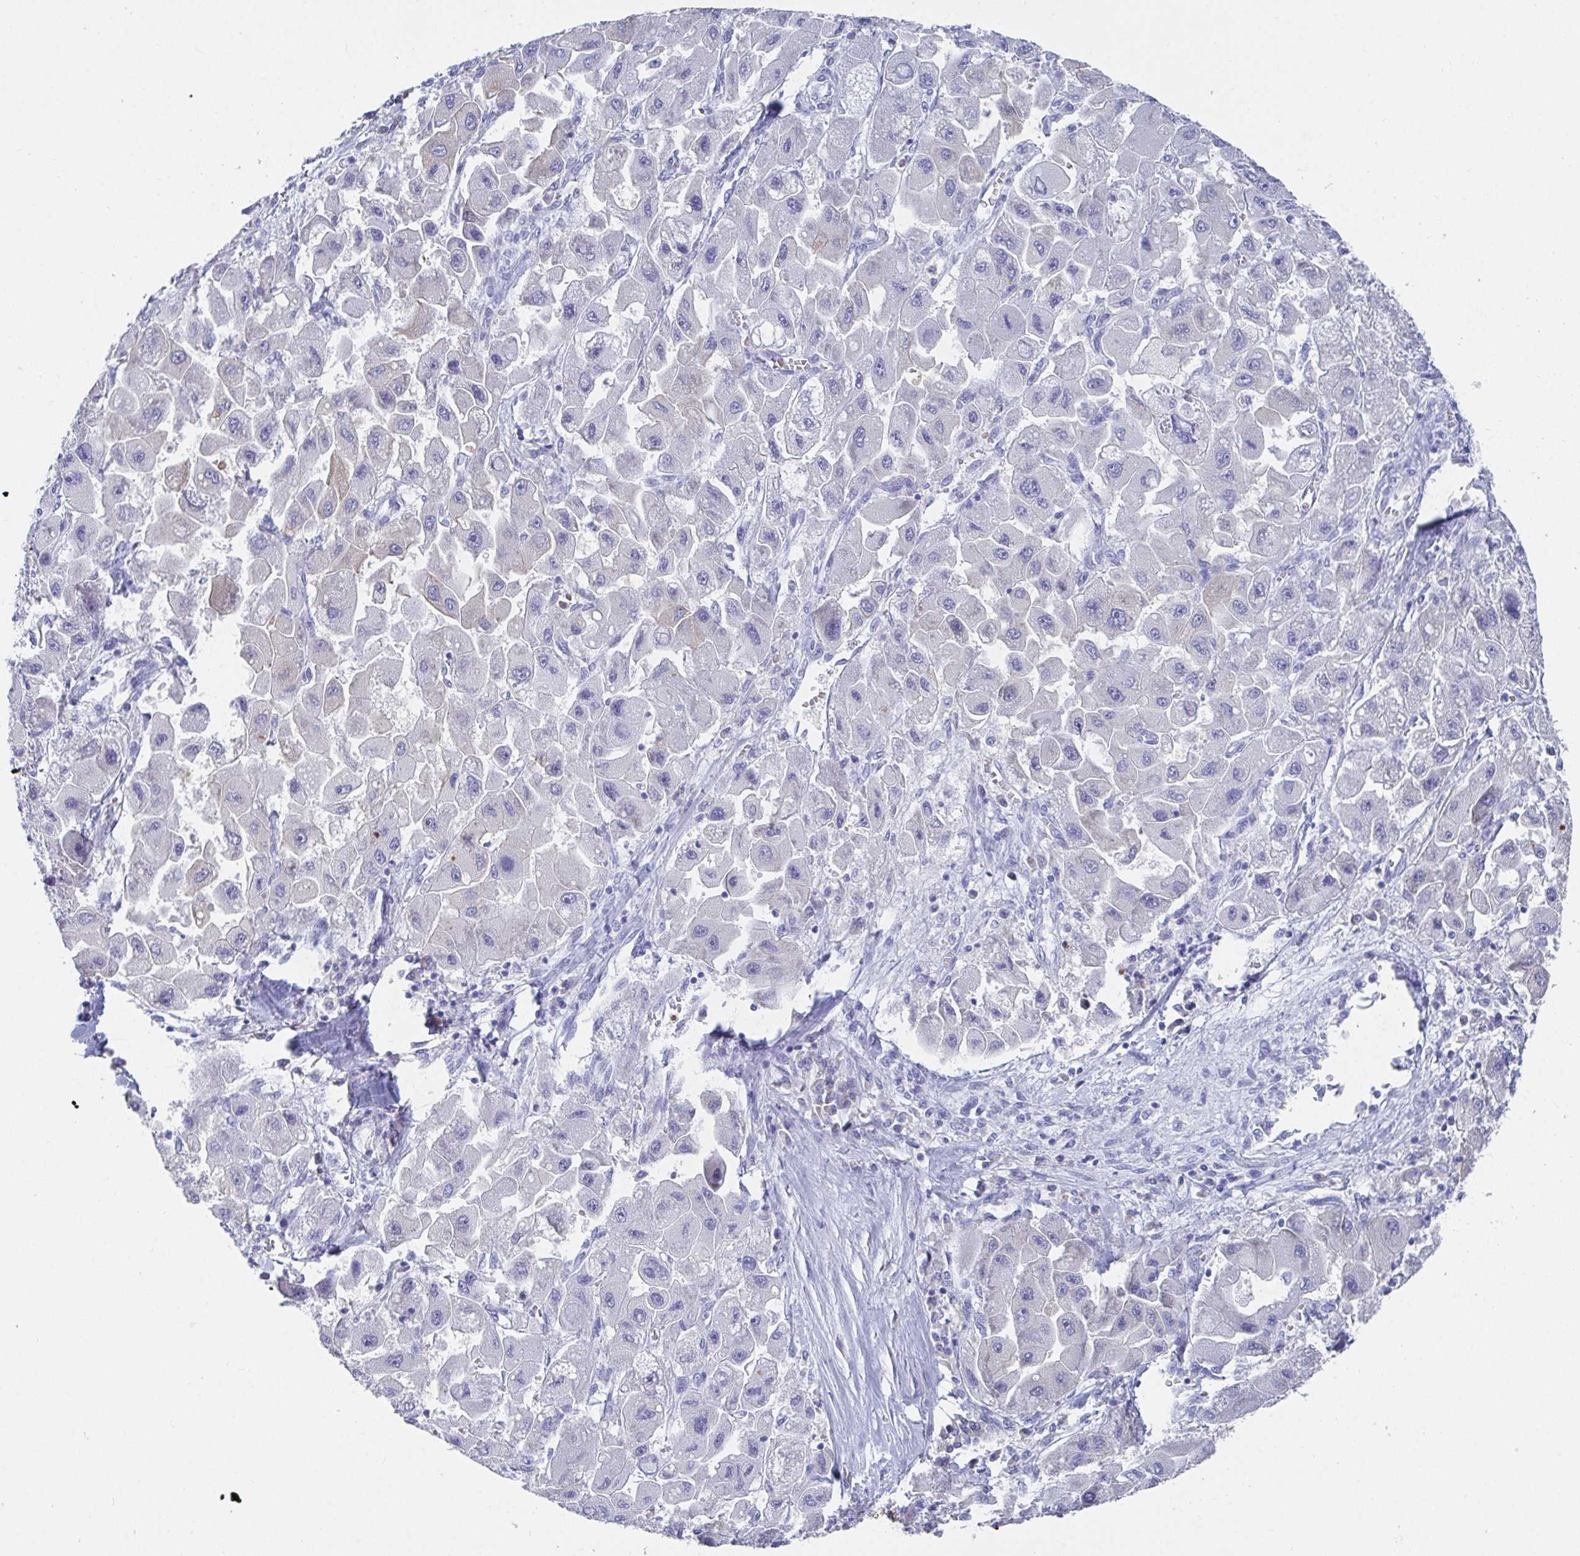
{"staining": {"intensity": "weak", "quantity": "<25%", "location": "cytoplasmic/membranous"}, "tissue": "liver cancer", "cell_type": "Tumor cells", "image_type": "cancer", "snomed": [{"axis": "morphology", "description": "Carcinoma, Hepatocellular, NOS"}, {"axis": "topography", "description": "Liver"}], "caption": "DAB (3,3'-diaminobenzidine) immunohistochemical staining of human liver hepatocellular carcinoma reveals no significant positivity in tumor cells.", "gene": "CLDN8", "patient": {"sex": "male", "age": 24}}